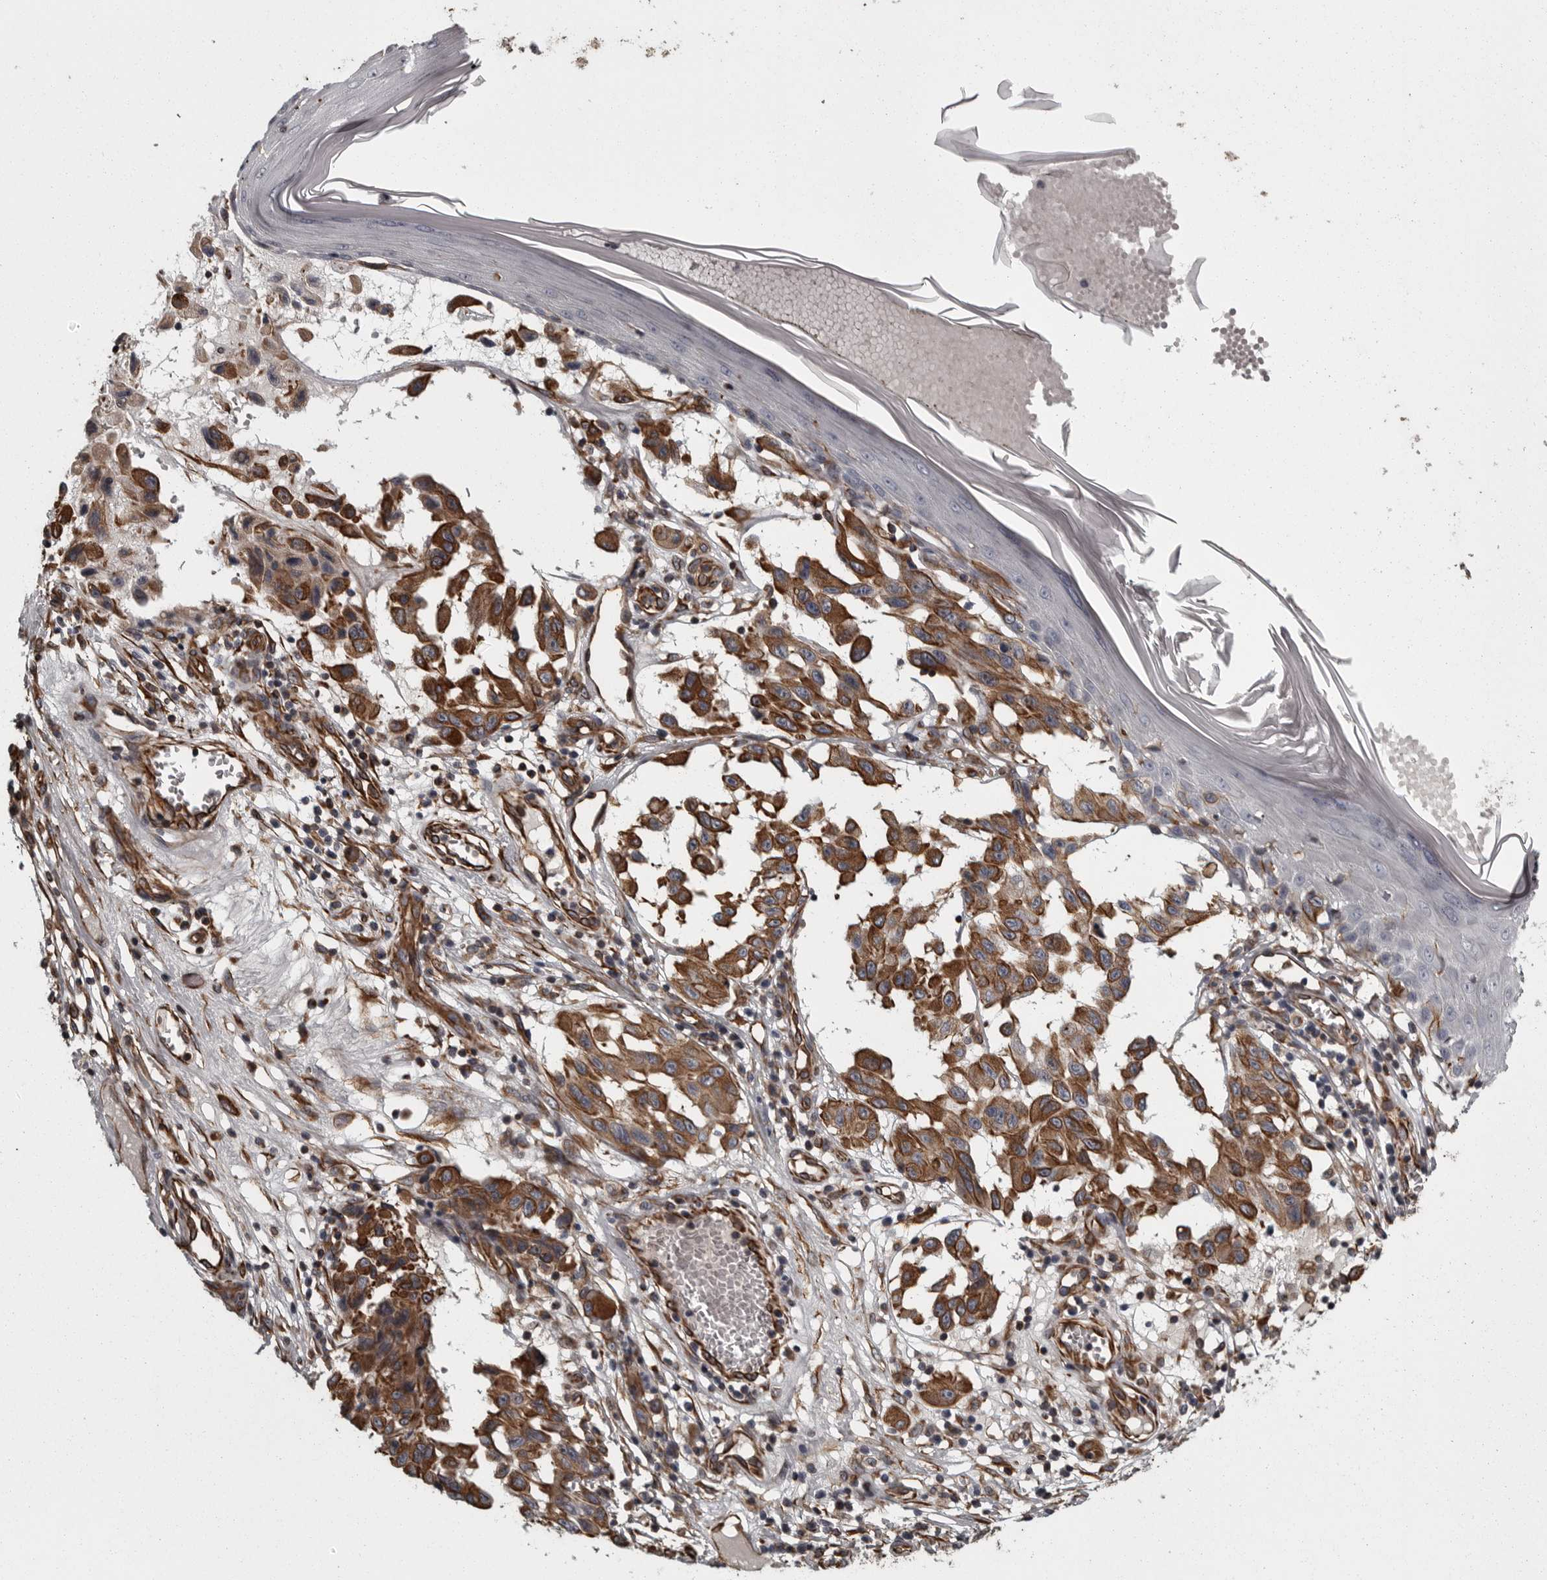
{"staining": {"intensity": "moderate", "quantity": ">75%", "location": "cytoplasmic/membranous"}, "tissue": "melanoma", "cell_type": "Tumor cells", "image_type": "cancer", "snomed": [{"axis": "morphology", "description": "Malignant melanoma, NOS"}, {"axis": "topography", "description": "Skin"}], "caption": "Protein analysis of melanoma tissue exhibits moderate cytoplasmic/membranous positivity in about >75% of tumor cells.", "gene": "FAAP100", "patient": {"sex": "male", "age": 30}}